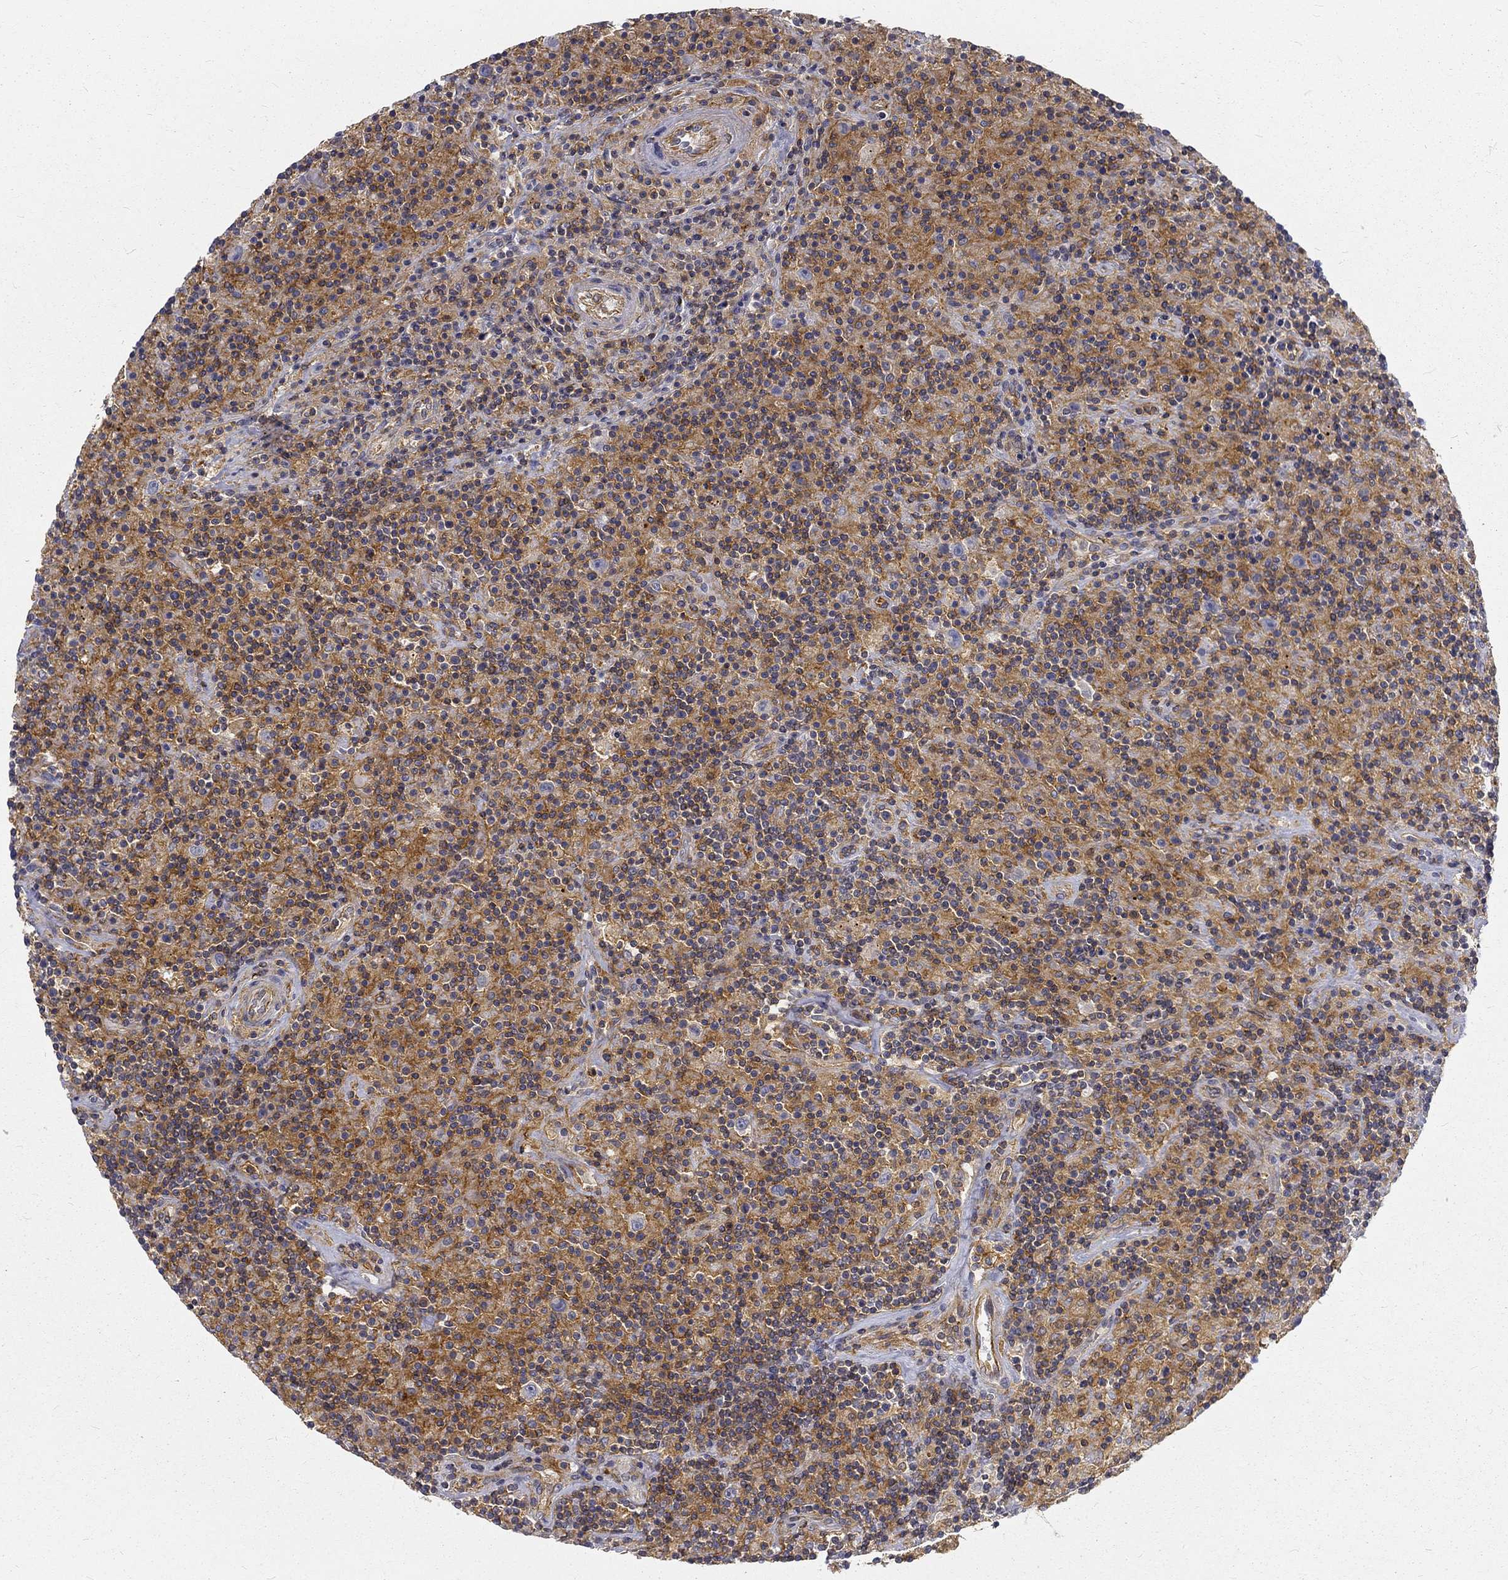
{"staining": {"intensity": "negative", "quantity": "none", "location": "none"}, "tissue": "lymphoma", "cell_type": "Tumor cells", "image_type": "cancer", "snomed": [{"axis": "morphology", "description": "Hodgkin's disease, NOS"}, {"axis": "topography", "description": "Lymph node"}], "caption": "This photomicrograph is of lymphoma stained with IHC to label a protein in brown with the nuclei are counter-stained blue. There is no positivity in tumor cells.", "gene": "MTMR11", "patient": {"sex": "male", "age": 70}}